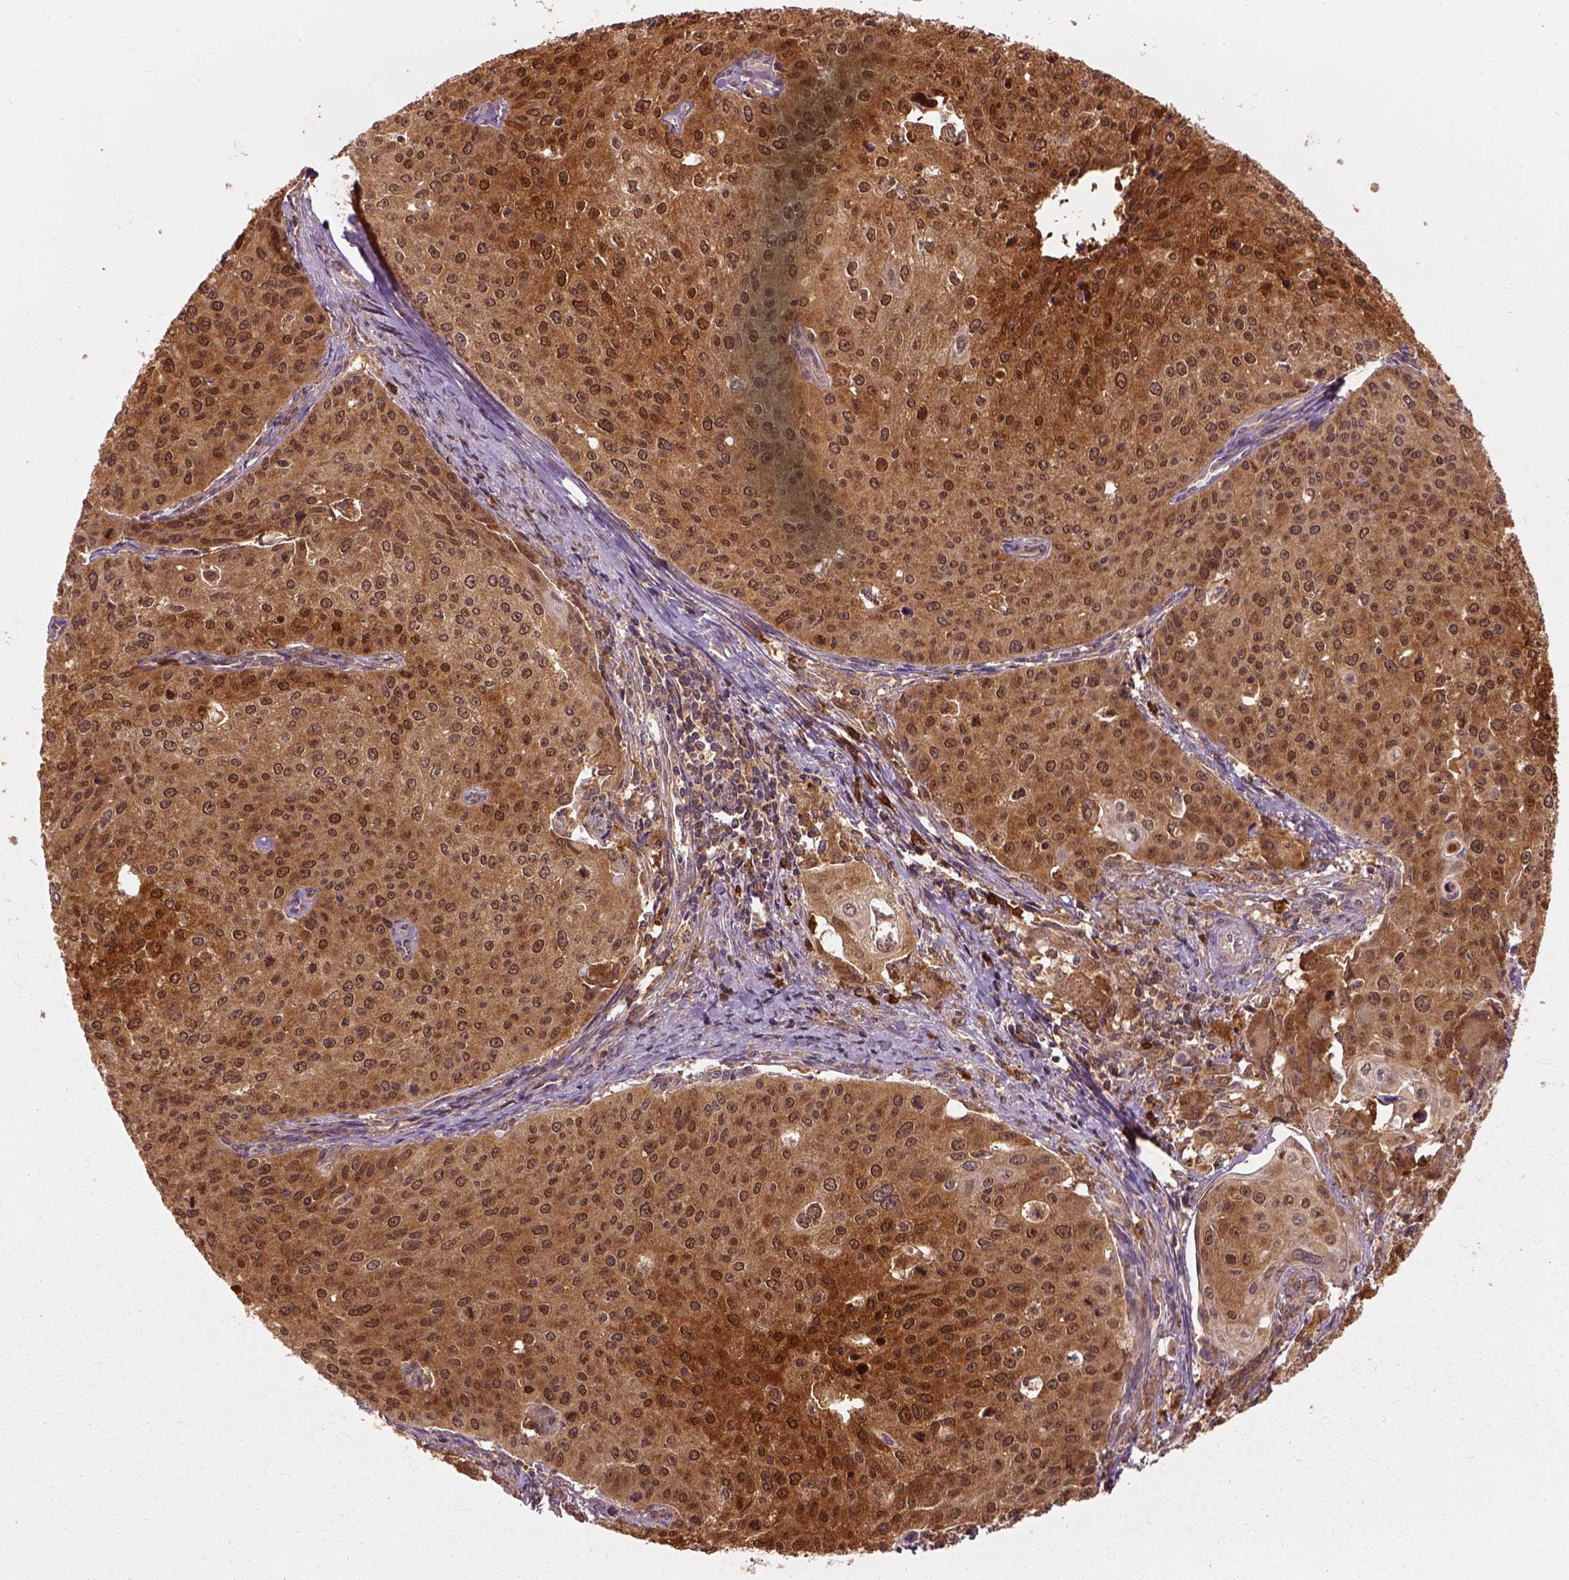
{"staining": {"intensity": "moderate", "quantity": ">75%", "location": "cytoplasmic/membranous"}, "tissue": "cervical cancer", "cell_type": "Tumor cells", "image_type": "cancer", "snomed": [{"axis": "morphology", "description": "Squamous cell carcinoma, NOS"}, {"axis": "topography", "description": "Cervix"}], "caption": "A brown stain labels moderate cytoplasmic/membranous positivity of a protein in cervical cancer (squamous cell carcinoma) tumor cells.", "gene": "GPI", "patient": {"sex": "female", "age": 38}}